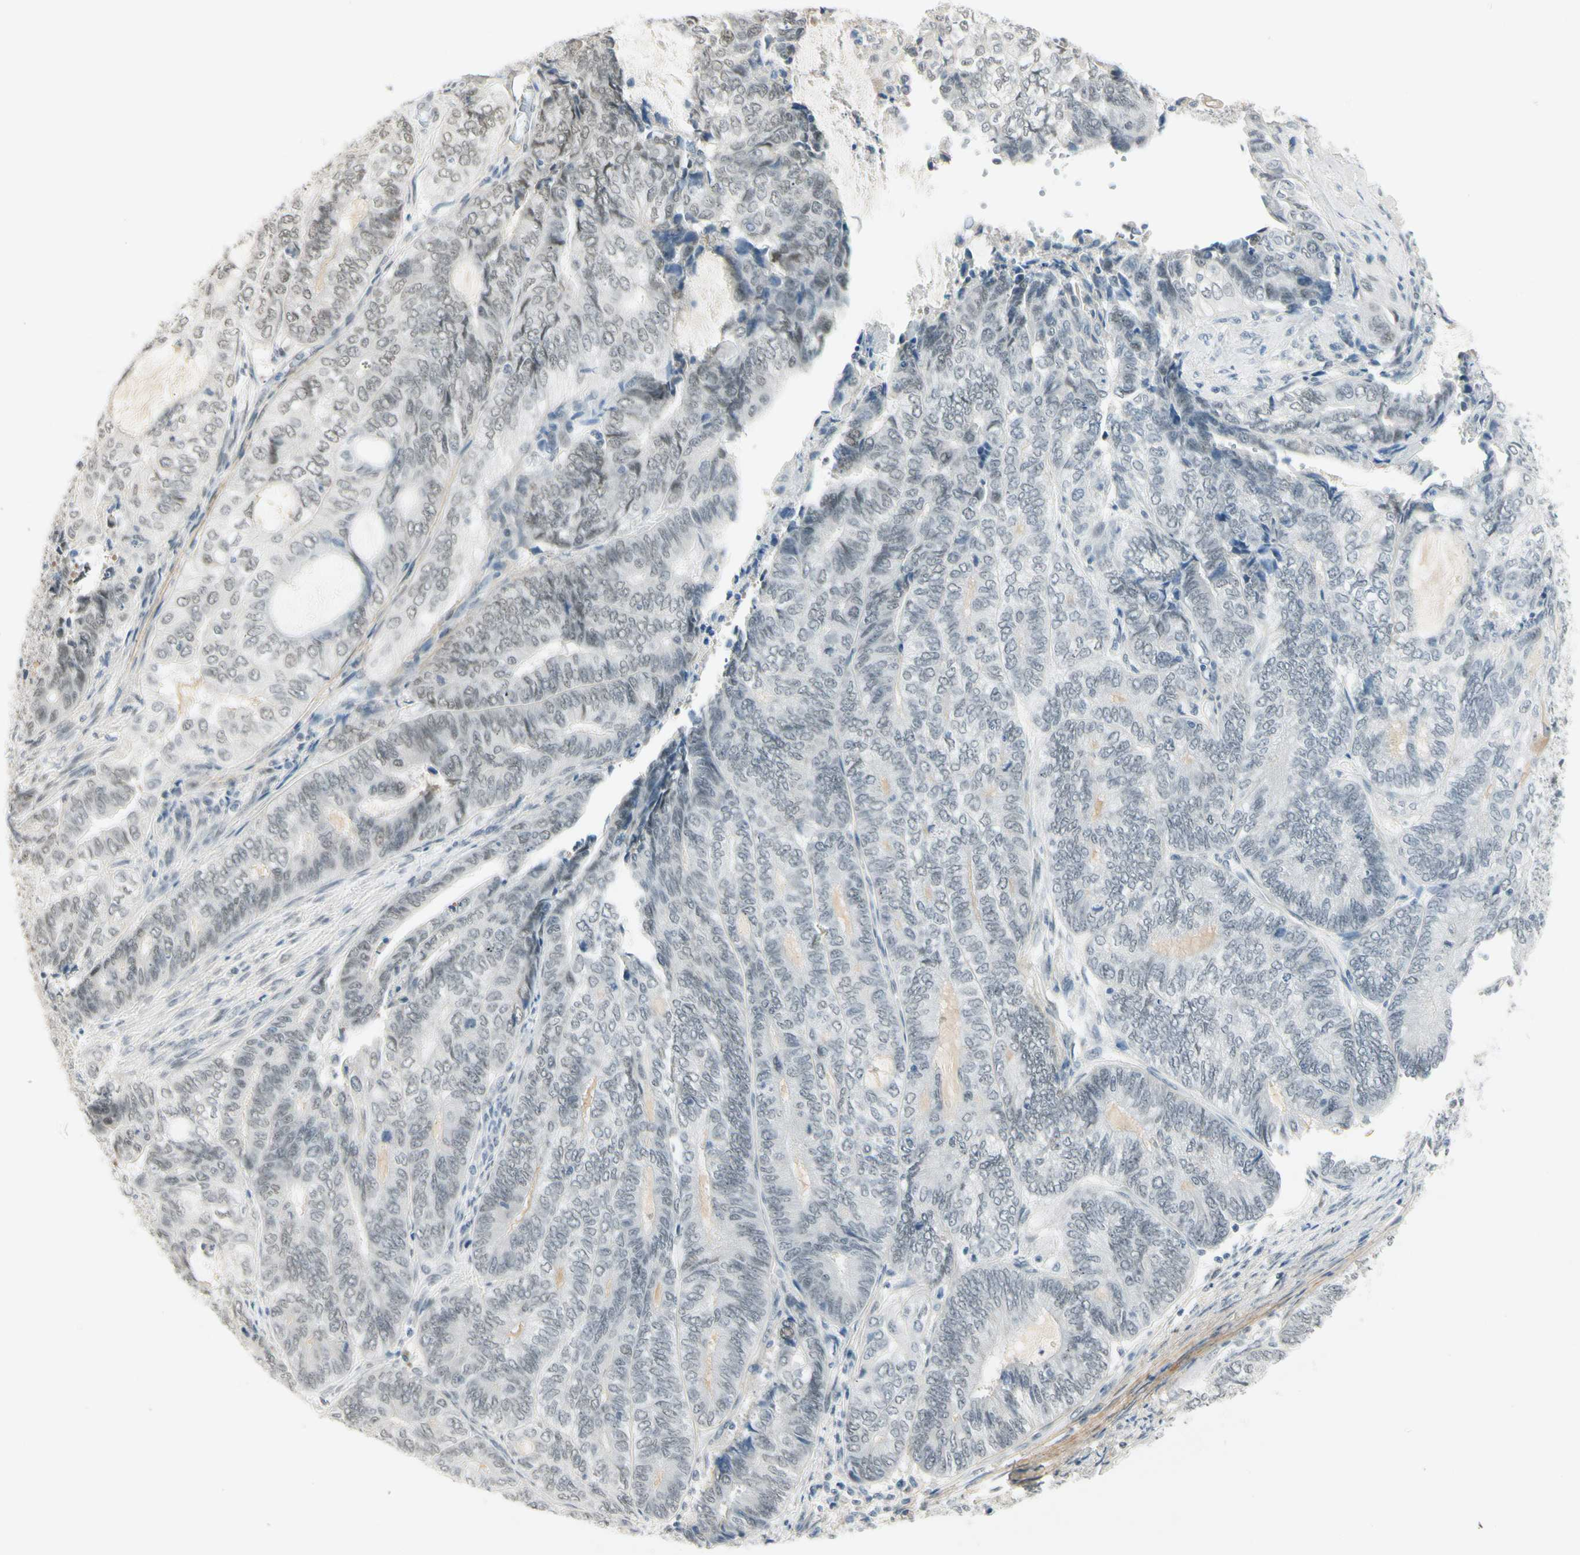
{"staining": {"intensity": "negative", "quantity": "none", "location": "none"}, "tissue": "endometrial cancer", "cell_type": "Tumor cells", "image_type": "cancer", "snomed": [{"axis": "morphology", "description": "Adenocarcinoma, NOS"}, {"axis": "topography", "description": "Uterus"}, {"axis": "topography", "description": "Endometrium"}], "caption": "Human endometrial cancer stained for a protein using immunohistochemistry (IHC) exhibits no positivity in tumor cells.", "gene": "ASPN", "patient": {"sex": "female", "age": 70}}